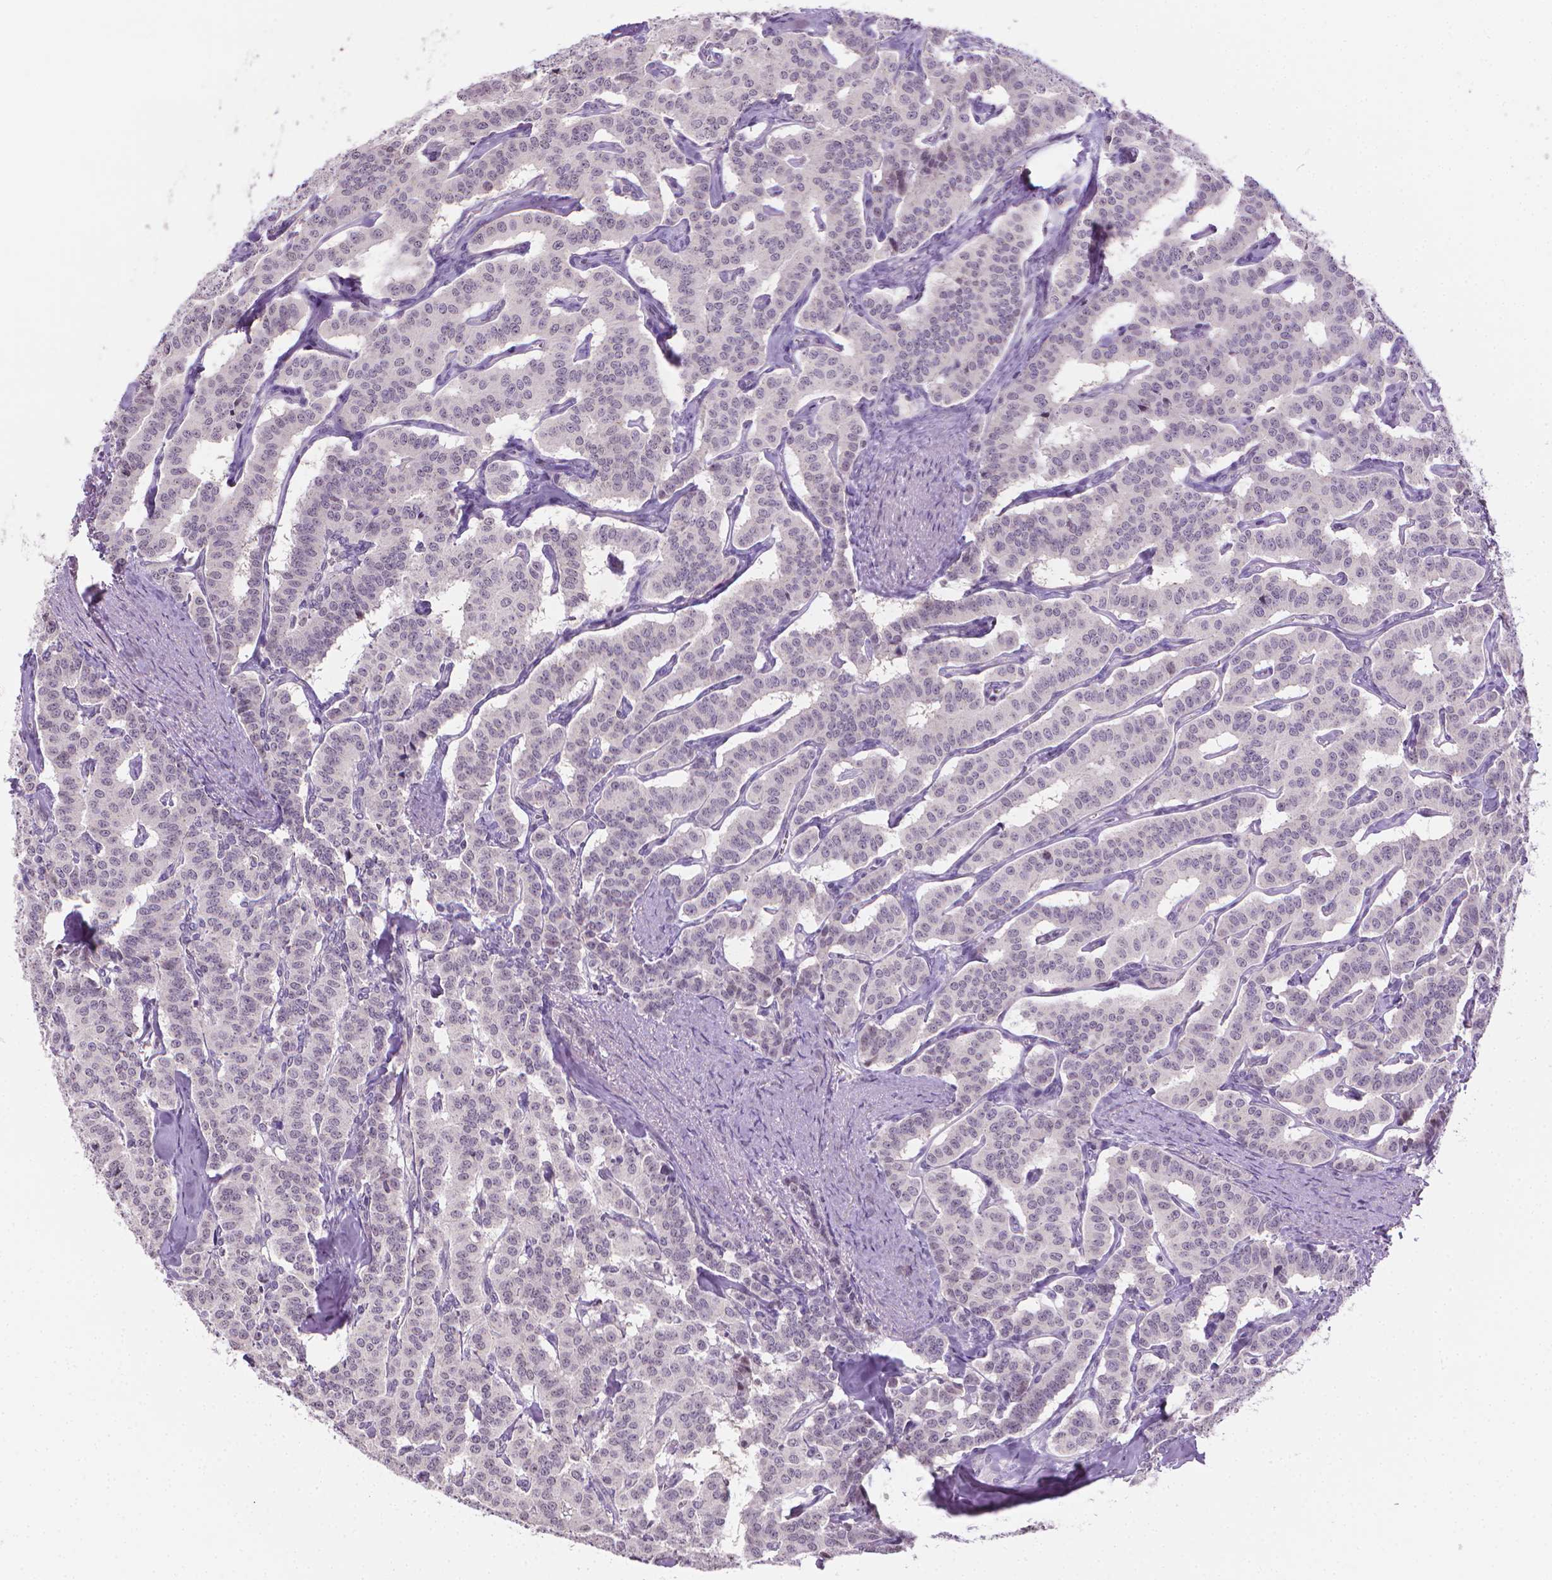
{"staining": {"intensity": "negative", "quantity": "none", "location": "none"}, "tissue": "carcinoid", "cell_type": "Tumor cells", "image_type": "cancer", "snomed": [{"axis": "morphology", "description": "Carcinoid, malignant, NOS"}, {"axis": "topography", "description": "Lung"}], "caption": "This histopathology image is of carcinoid (malignant) stained with IHC to label a protein in brown with the nuclei are counter-stained blue. There is no expression in tumor cells.", "gene": "NCAN", "patient": {"sex": "female", "age": 46}}